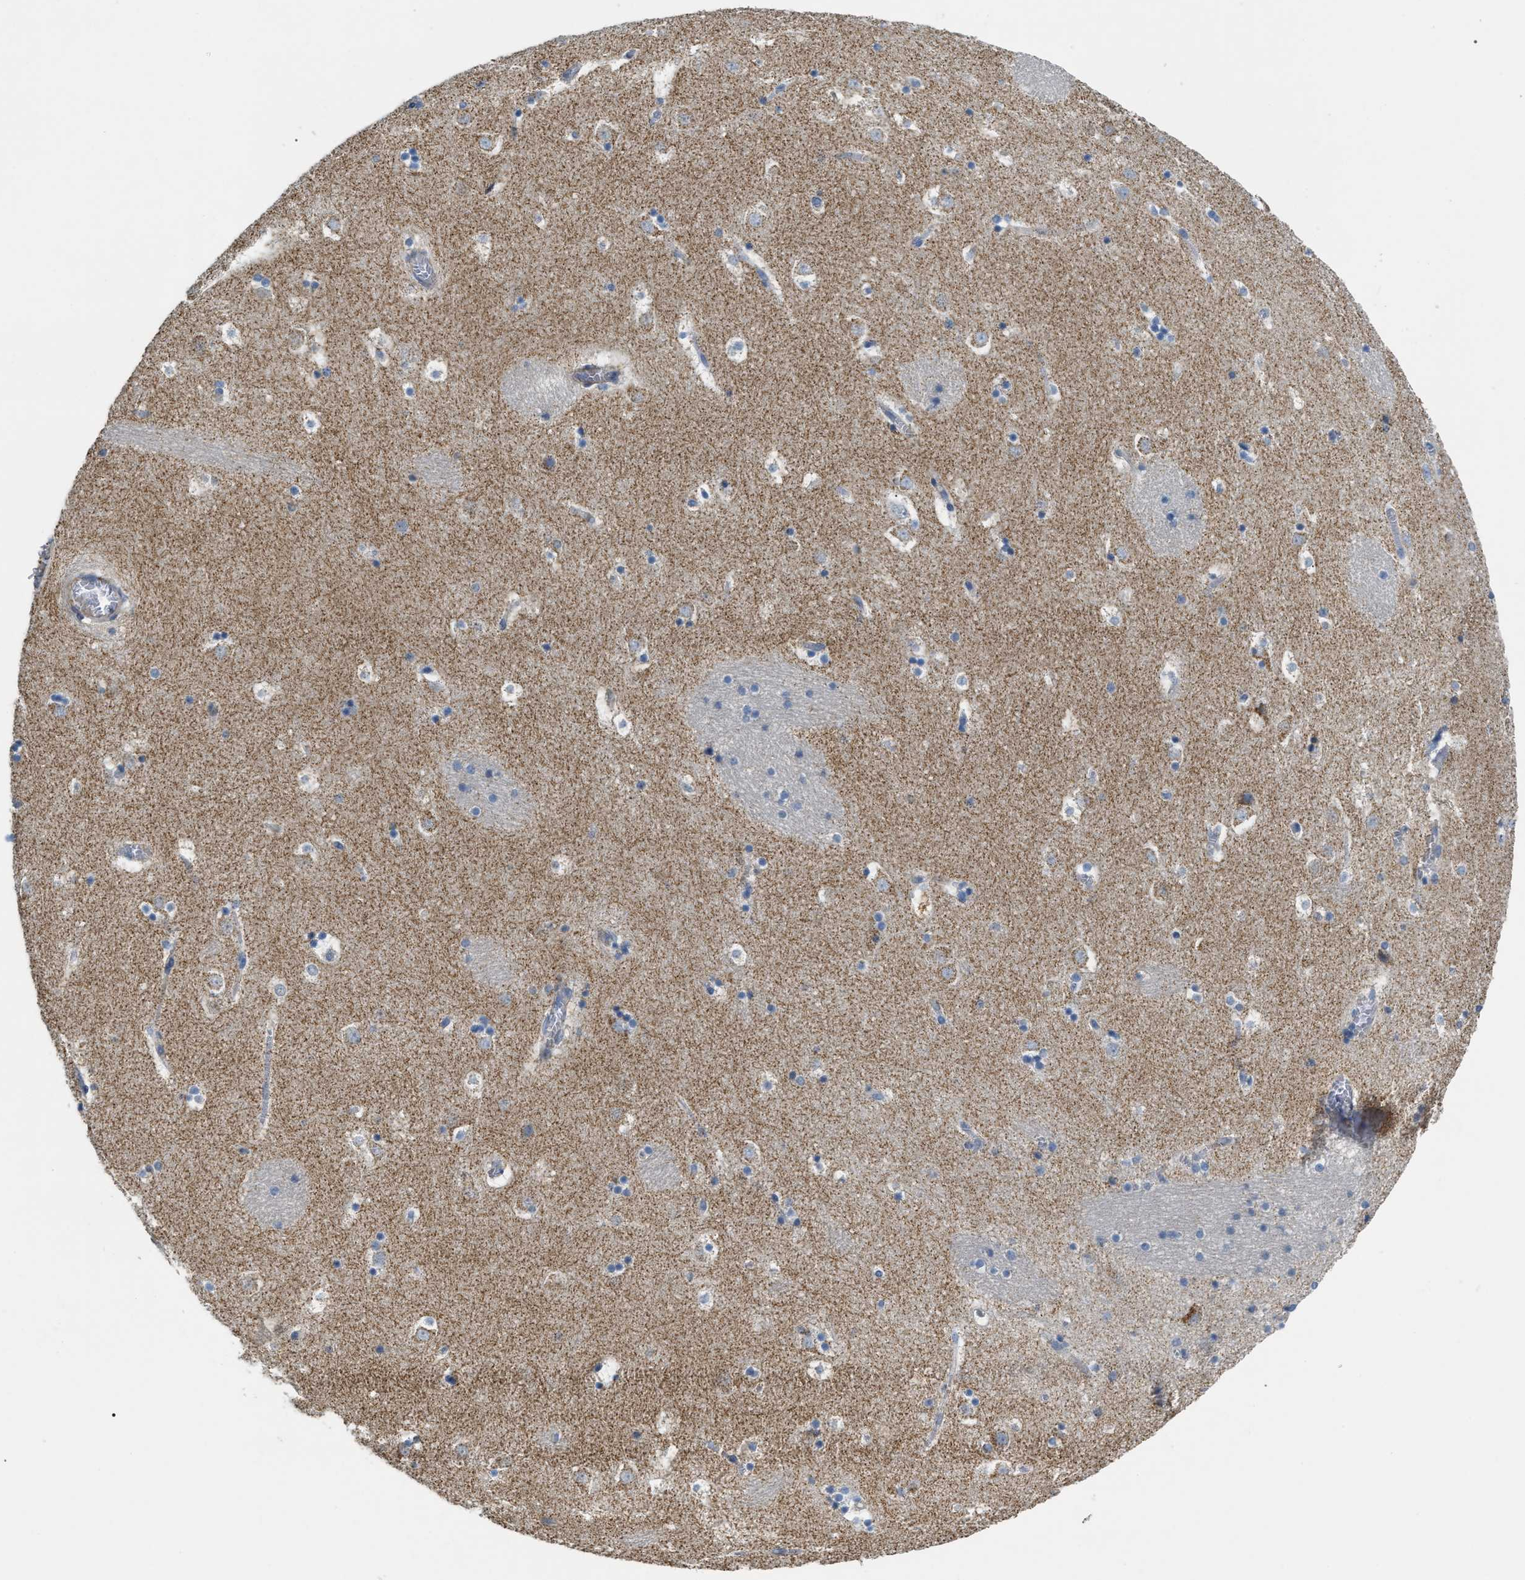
{"staining": {"intensity": "negative", "quantity": "none", "location": "none"}, "tissue": "caudate", "cell_type": "Glial cells", "image_type": "normal", "snomed": [{"axis": "morphology", "description": "Normal tissue, NOS"}, {"axis": "topography", "description": "Lateral ventricle wall"}], "caption": "The IHC histopathology image has no significant positivity in glial cells of caudate. (Stains: DAB (3,3'-diaminobenzidine) immunohistochemistry with hematoxylin counter stain, Microscopy: brightfield microscopy at high magnification).", "gene": "DHX58", "patient": {"sex": "male", "age": 45}}